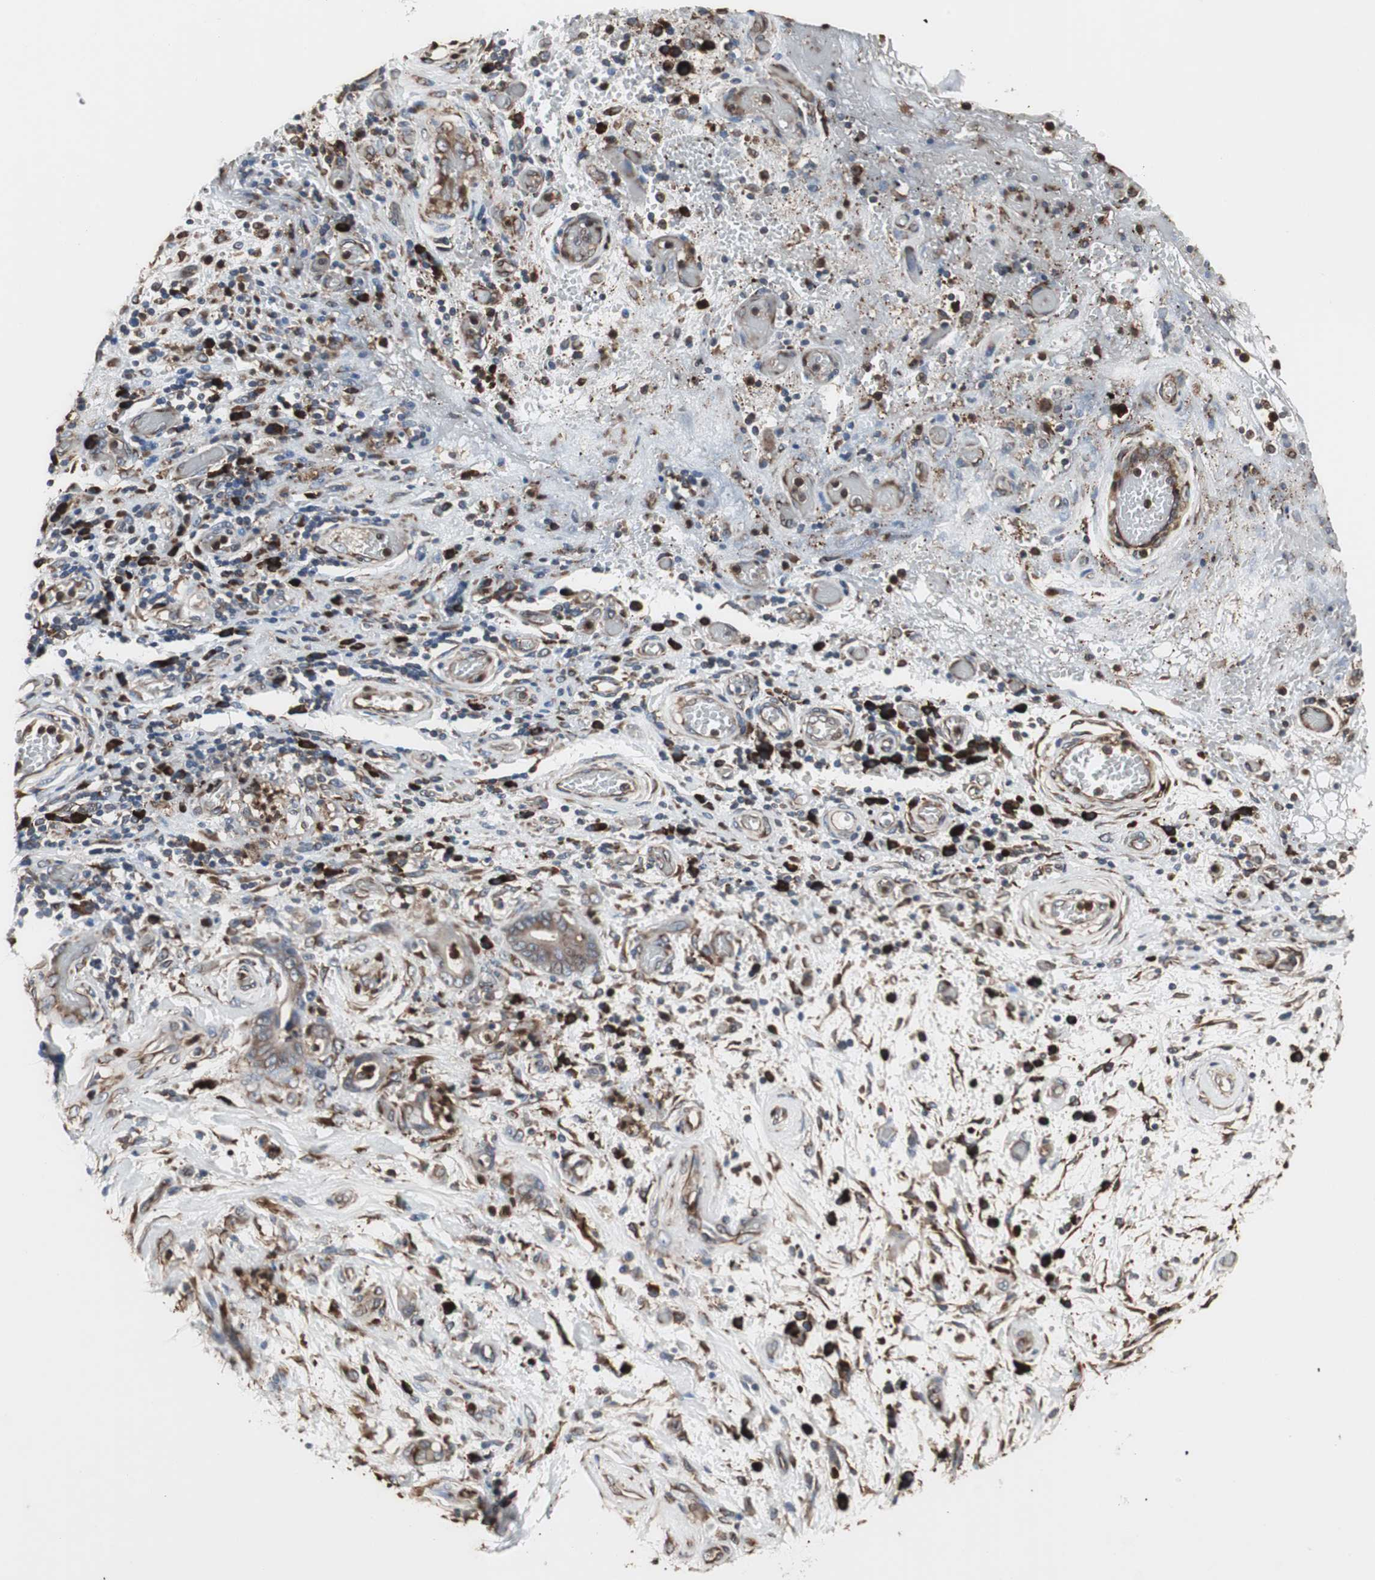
{"staining": {"intensity": "moderate", "quantity": ">75%", "location": "cytoplasmic/membranous"}, "tissue": "stomach cancer", "cell_type": "Tumor cells", "image_type": "cancer", "snomed": [{"axis": "morphology", "description": "Adenocarcinoma, NOS"}, {"axis": "topography", "description": "Stomach"}], "caption": "Stomach adenocarcinoma tissue exhibits moderate cytoplasmic/membranous staining in about >75% of tumor cells, visualized by immunohistochemistry. The staining is performed using DAB brown chromogen to label protein expression. The nuclei are counter-stained blue using hematoxylin.", "gene": "CALU", "patient": {"sex": "female", "age": 73}}